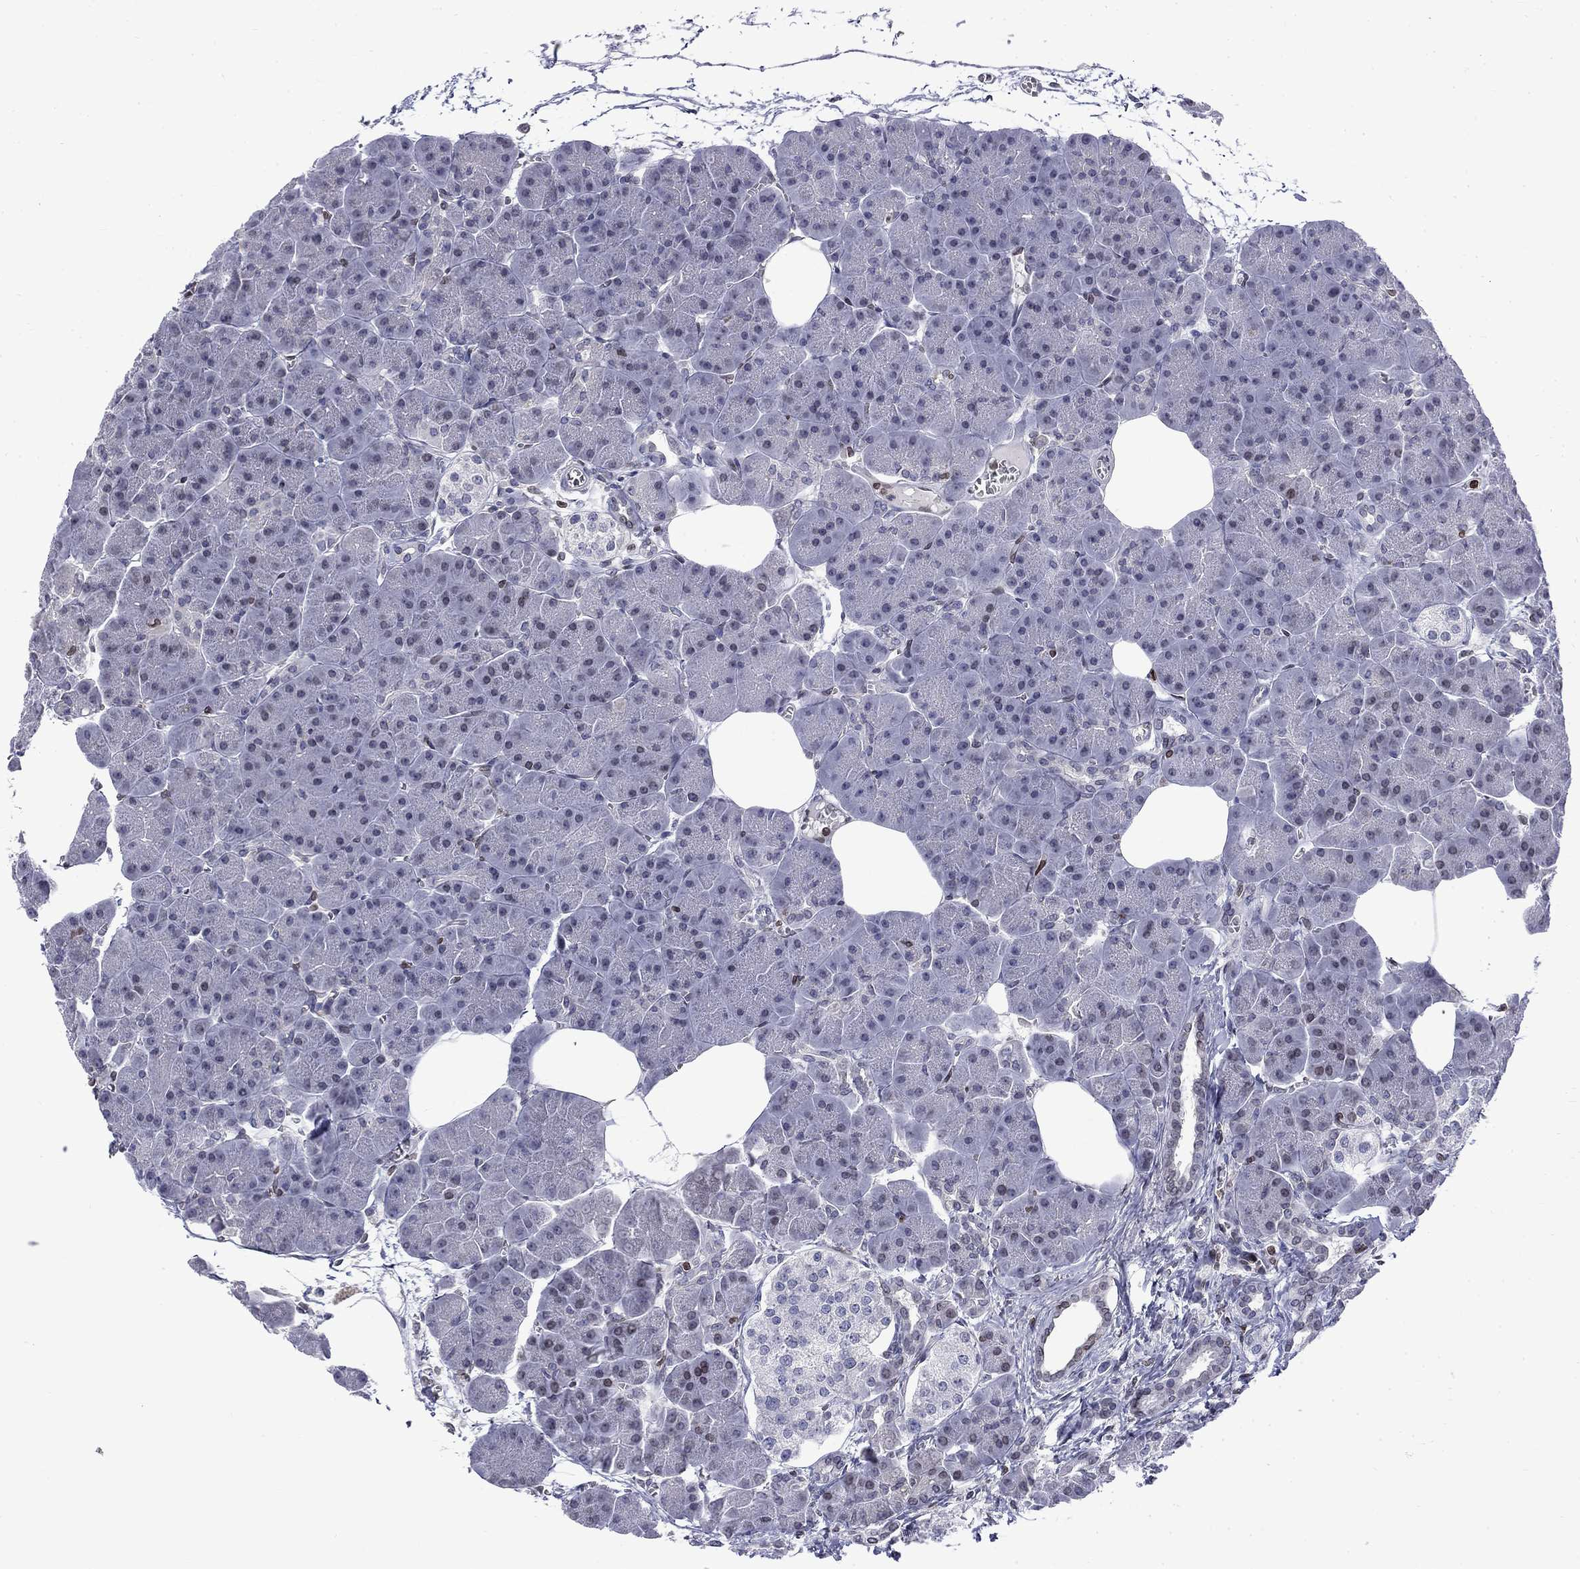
{"staining": {"intensity": "negative", "quantity": "none", "location": "none"}, "tissue": "pancreas", "cell_type": "Exocrine glandular cells", "image_type": "normal", "snomed": [{"axis": "morphology", "description": "Normal tissue, NOS"}, {"axis": "topography", "description": "Adipose tissue"}, {"axis": "topography", "description": "Pancreas"}, {"axis": "topography", "description": "Peripheral nerve tissue"}], "caption": "The histopathology image reveals no staining of exocrine glandular cells in benign pancreas. The staining was performed using DAB to visualize the protein expression in brown, while the nuclei were stained in blue with hematoxylin (Magnification: 20x).", "gene": "SLA", "patient": {"sex": "female", "age": 58}}